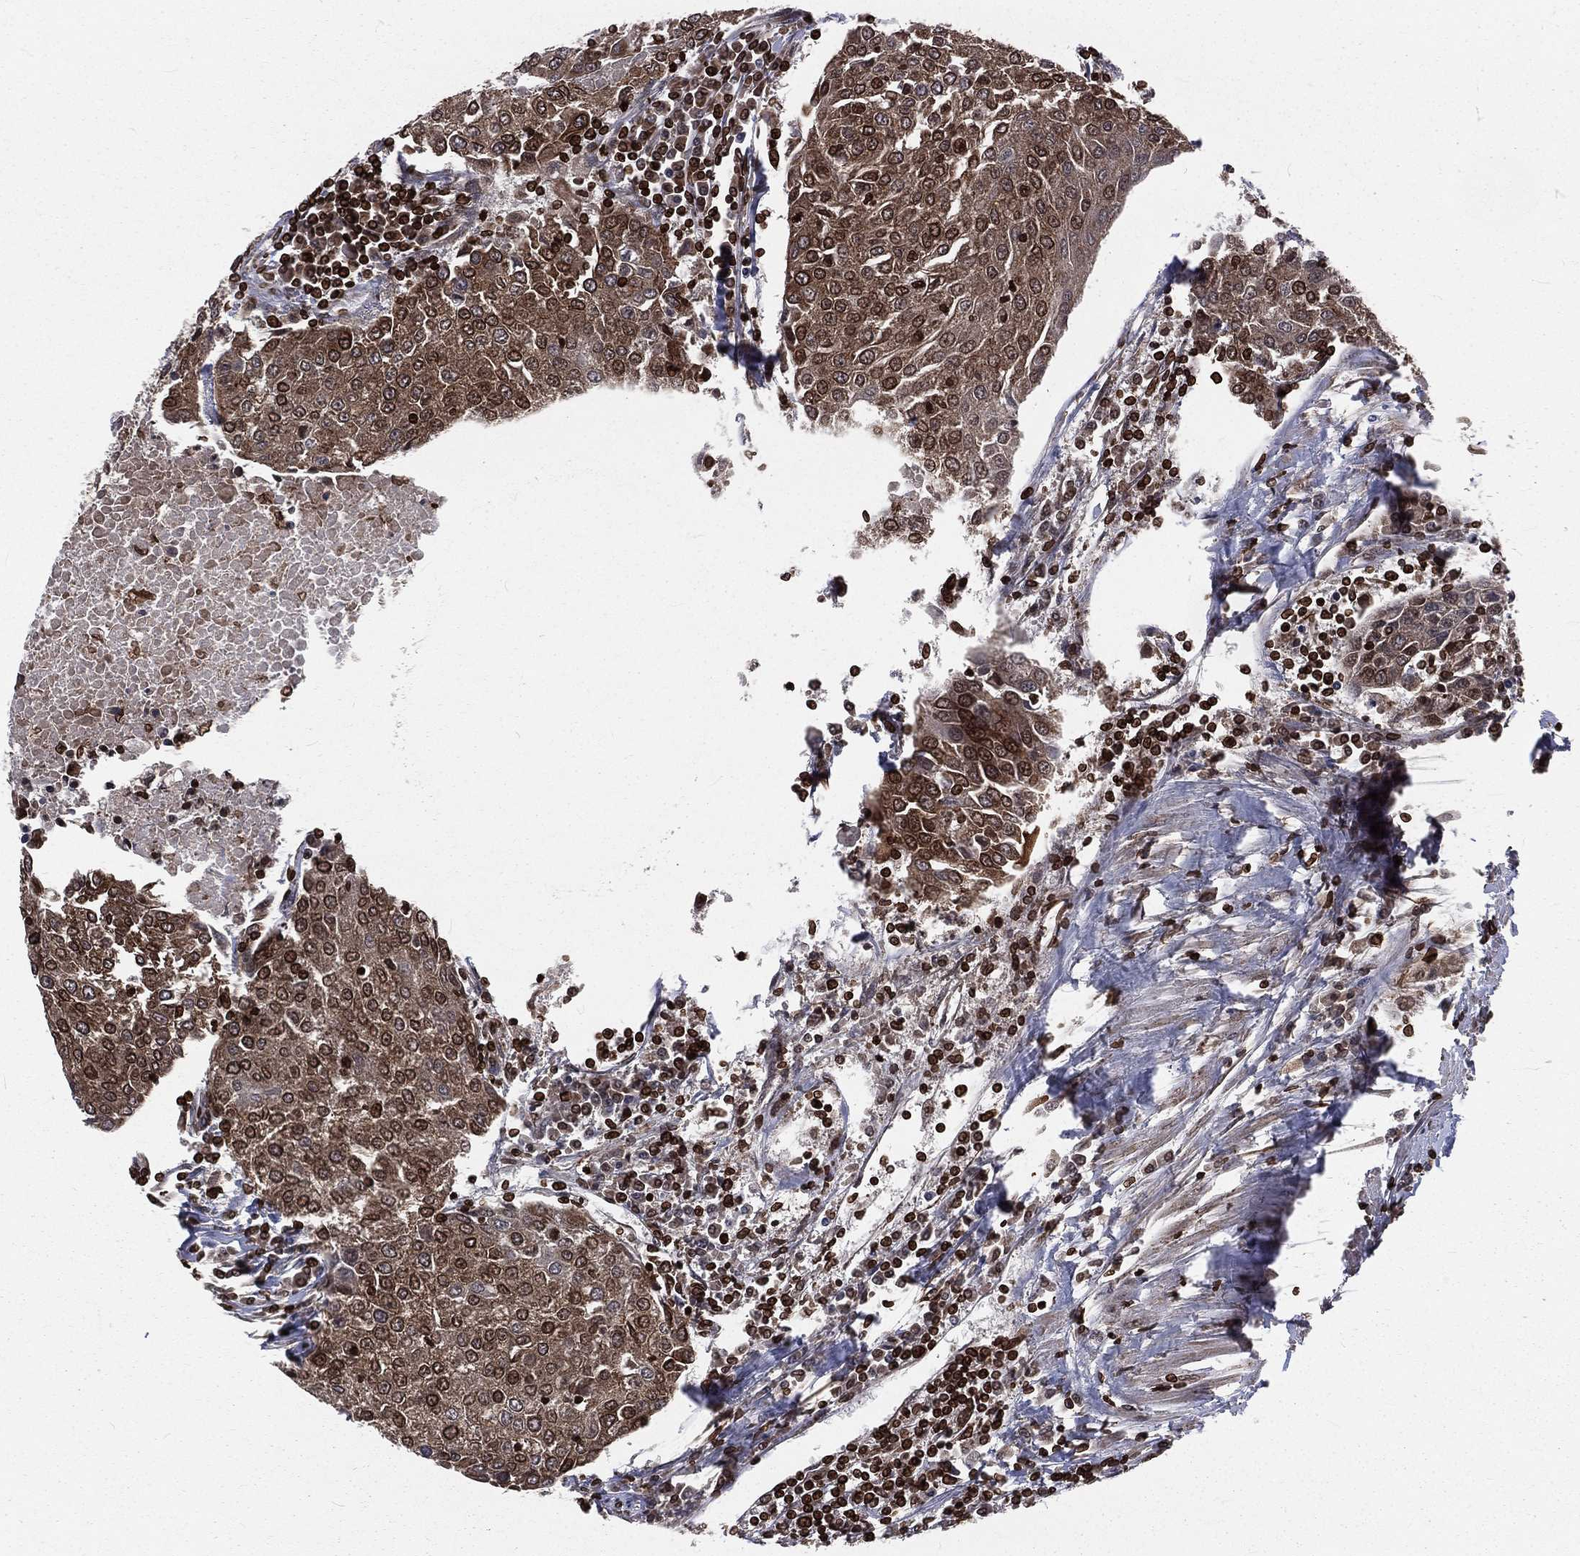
{"staining": {"intensity": "moderate", "quantity": ">75%", "location": "cytoplasmic/membranous,nuclear"}, "tissue": "urothelial cancer", "cell_type": "Tumor cells", "image_type": "cancer", "snomed": [{"axis": "morphology", "description": "Urothelial carcinoma, High grade"}, {"axis": "topography", "description": "Urinary bladder"}], "caption": "Protein expression analysis of urothelial carcinoma (high-grade) exhibits moderate cytoplasmic/membranous and nuclear expression in approximately >75% of tumor cells.", "gene": "LBR", "patient": {"sex": "female", "age": 85}}